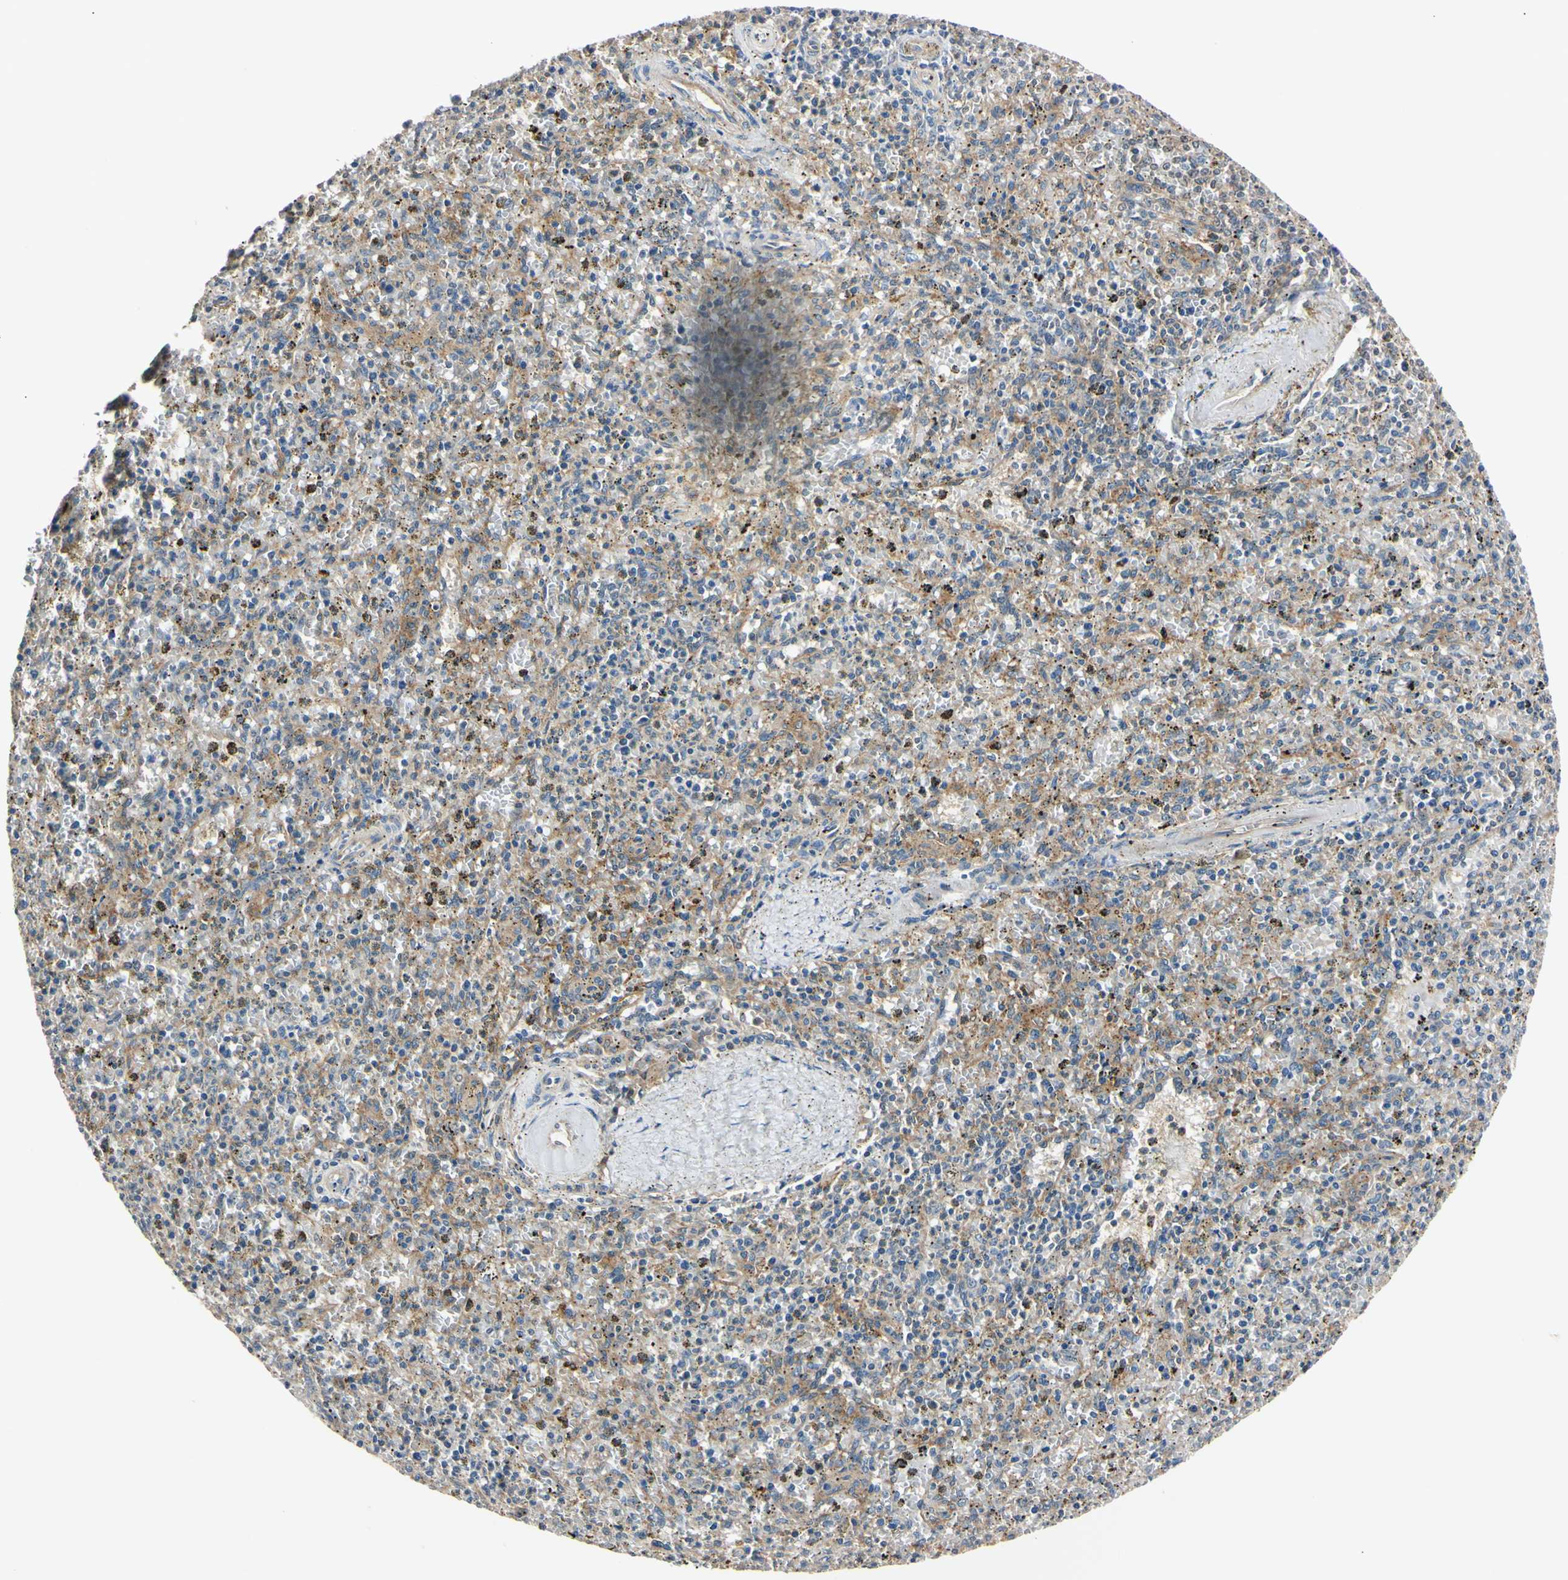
{"staining": {"intensity": "weak", "quantity": "<25%", "location": "cytoplasmic/membranous"}, "tissue": "spleen", "cell_type": "Cells in red pulp", "image_type": "normal", "snomed": [{"axis": "morphology", "description": "Normal tissue, NOS"}, {"axis": "topography", "description": "Spleen"}], "caption": "Immunohistochemistry image of unremarkable human spleen stained for a protein (brown), which displays no positivity in cells in red pulp. The staining was performed using DAB (3,3'-diaminobenzidine) to visualize the protein expression in brown, while the nuclei were stained in blue with hematoxylin (Magnification: 20x).", "gene": "EPN1", "patient": {"sex": "male", "age": 72}}